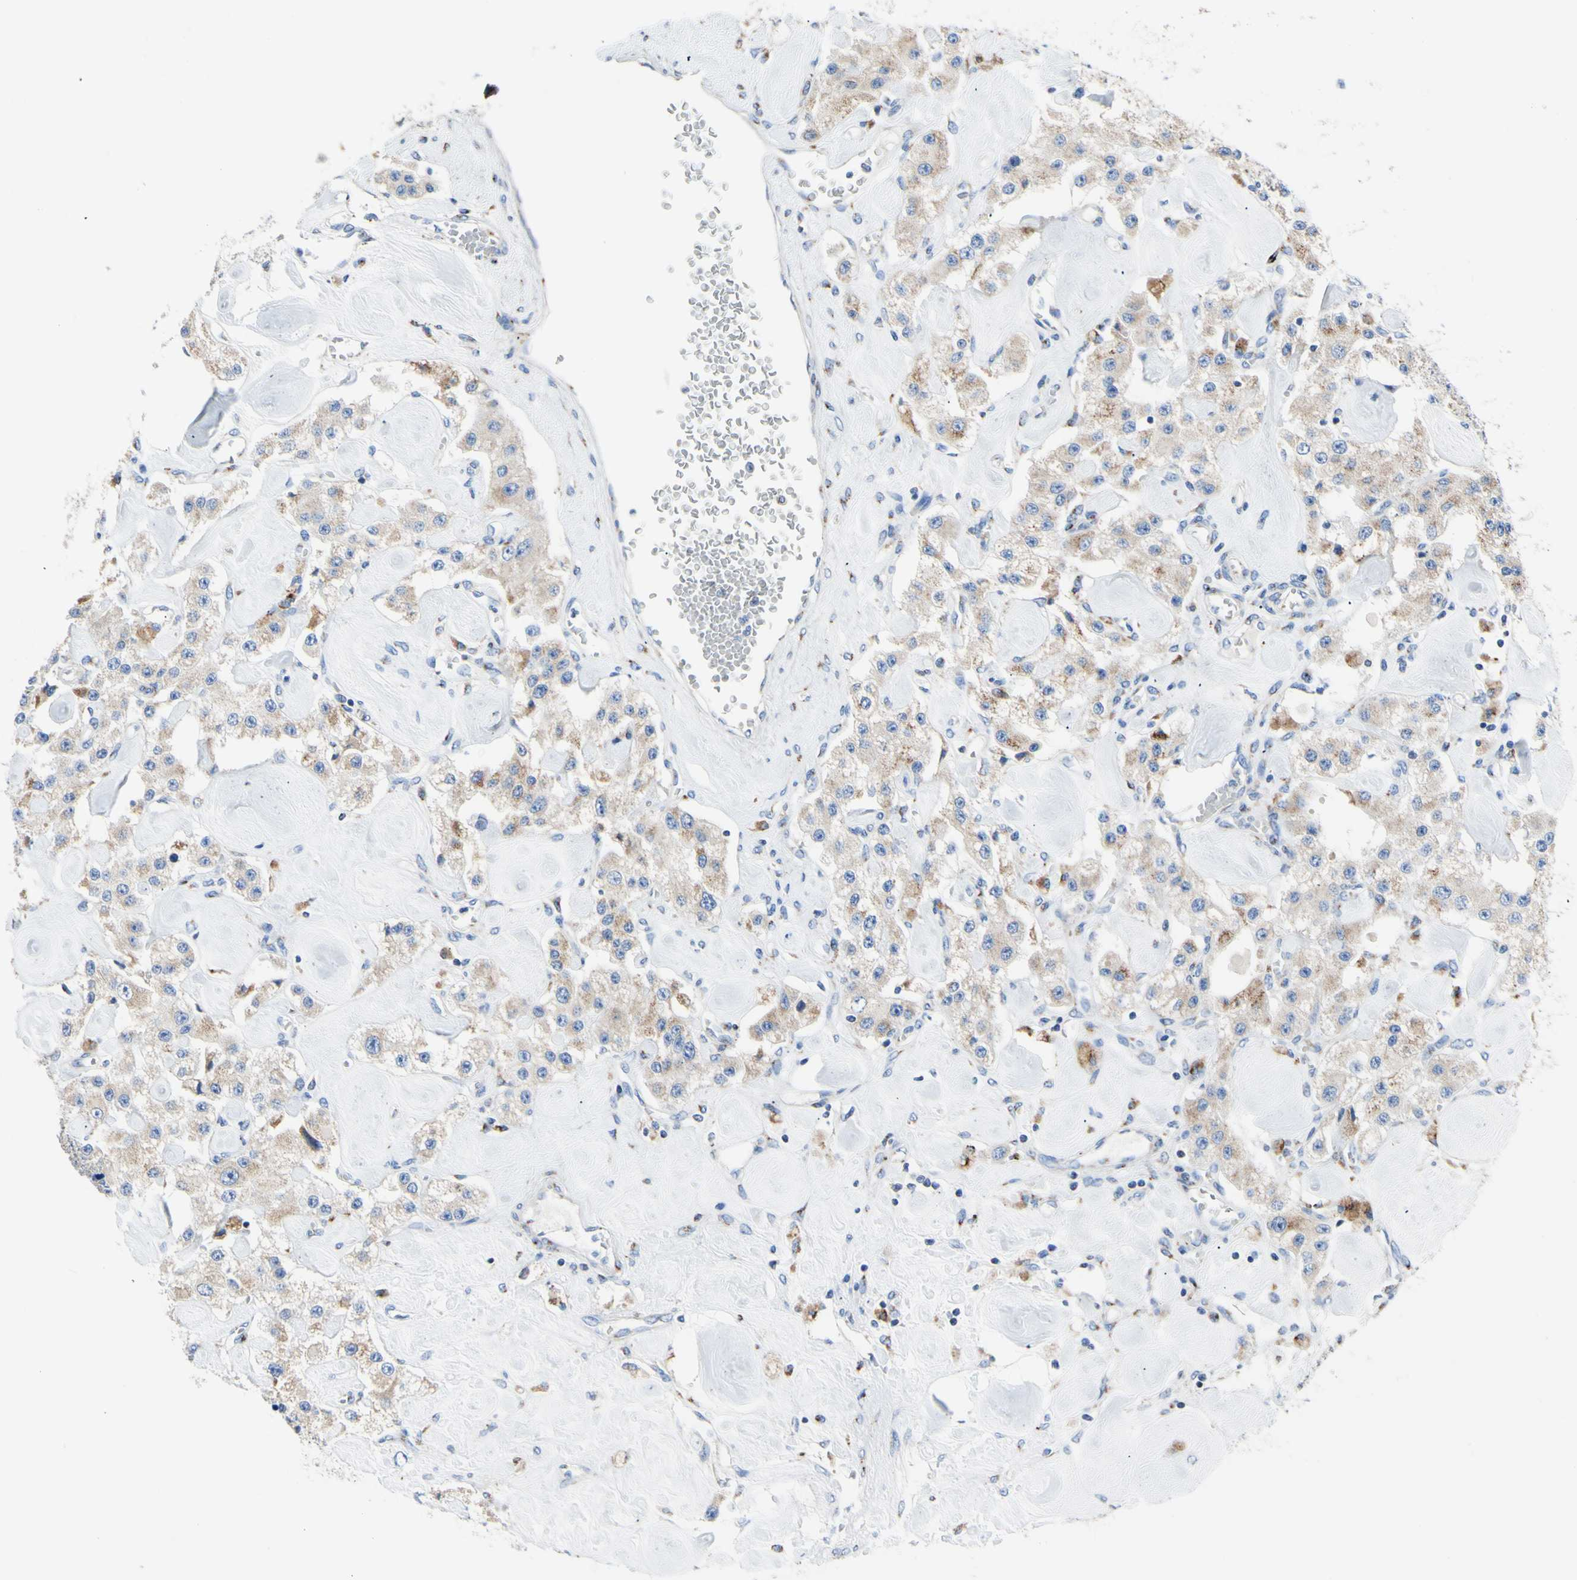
{"staining": {"intensity": "weak", "quantity": "25%-75%", "location": "cytoplasmic/membranous"}, "tissue": "carcinoid", "cell_type": "Tumor cells", "image_type": "cancer", "snomed": [{"axis": "morphology", "description": "Carcinoid, malignant, NOS"}, {"axis": "topography", "description": "Pancreas"}], "caption": "This micrograph reveals immunohistochemistry staining of human carcinoid, with low weak cytoplasmic/membranous positivity in approximately 25%-75% of tumor cells.", "gene": "GALNT2", "patient": {"sex": "male", "age": 41}}